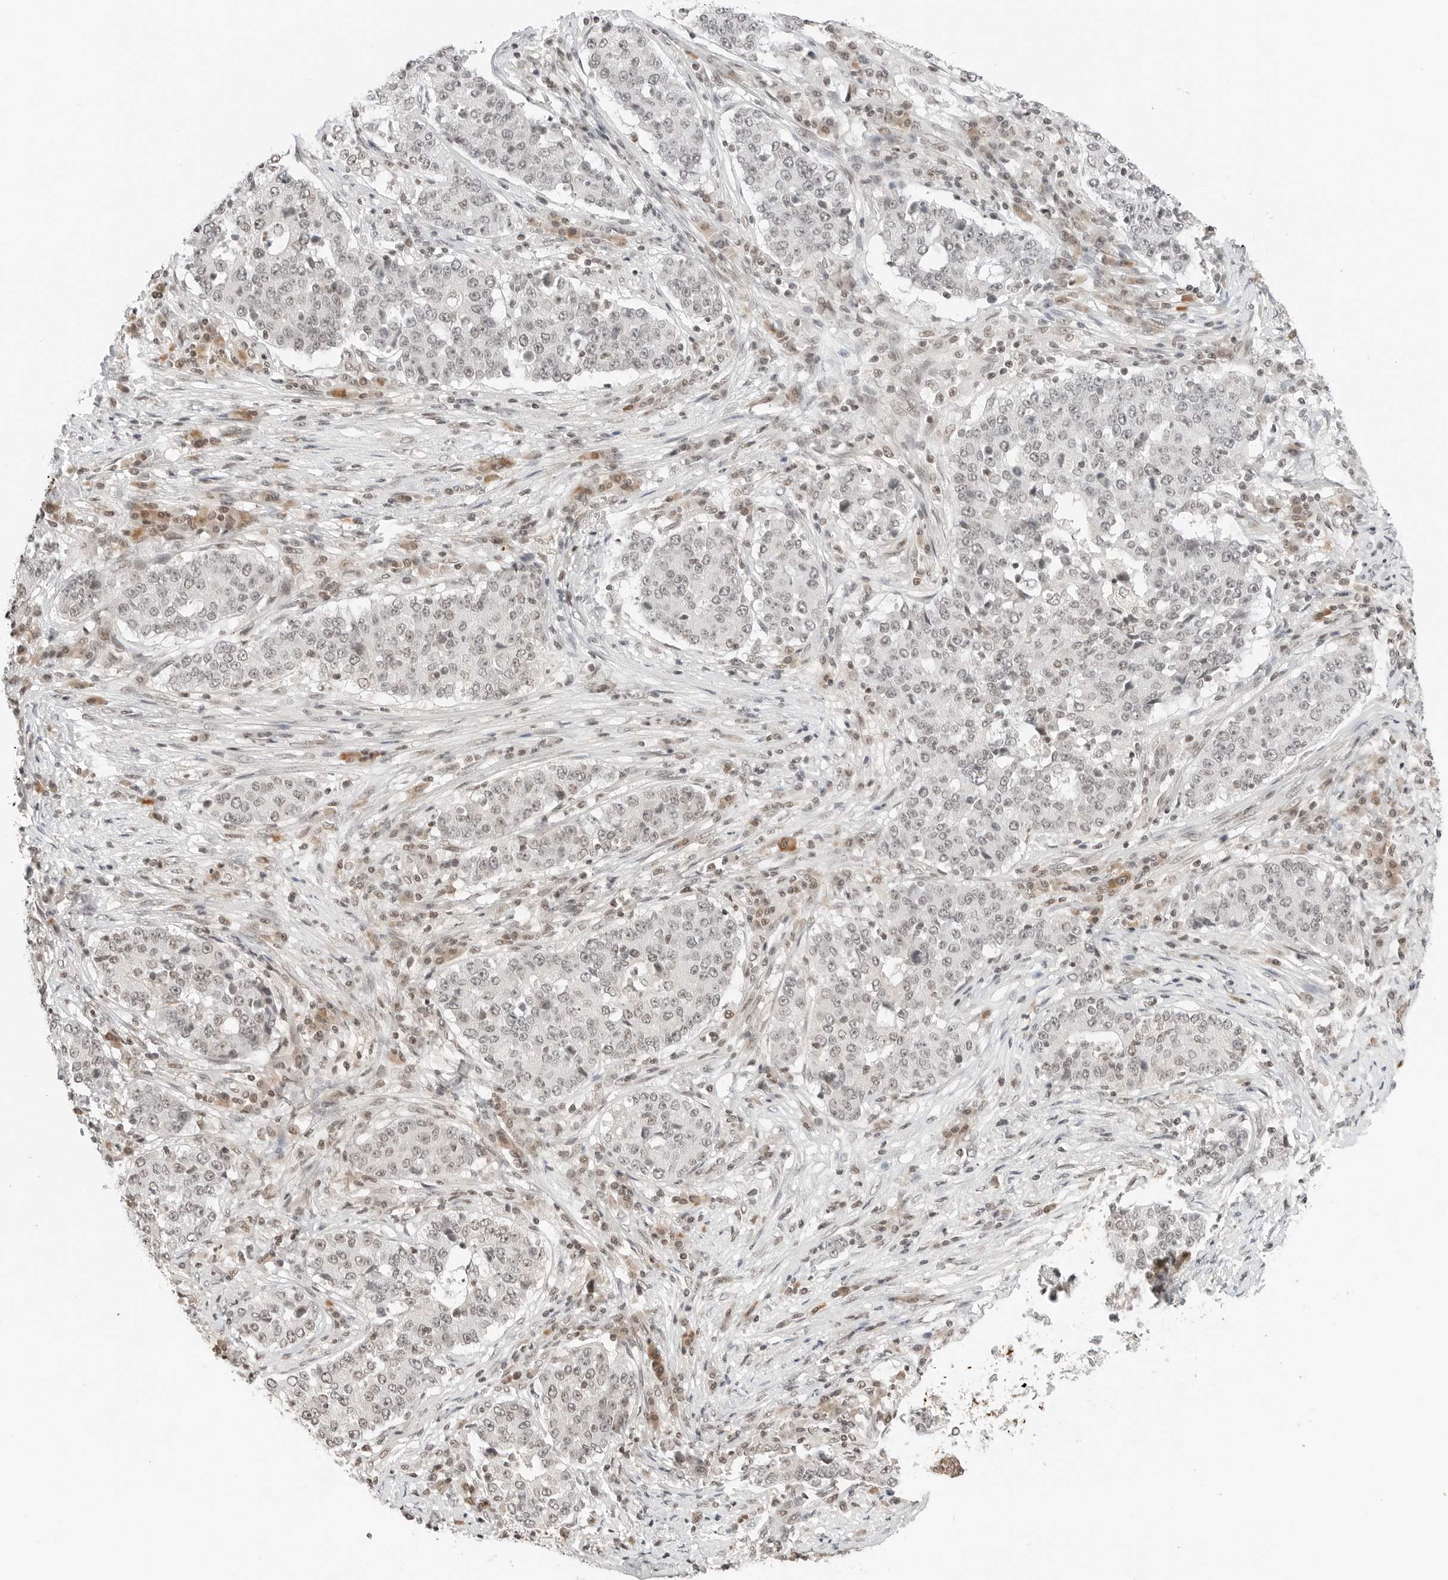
{"staining": {"intensity": "weak", "quantity": "<25%", "location": "nuclear"}, "tissue": "stomach cancer", "cell_type": "Tumor cells", "image_type": "cancer", "snomed": [{"axis": "morphology", "description": "Adenocarcinoma, NOS"}, {"axis": "topography", "description": "Stomach"}], "caption": "The IHC histopathology image has no significant expression in tumor cells of adenocarcinoma (stomach) tissue.", "gene": "CRTC2", "patient": {"sex": "male", "age": 59}}